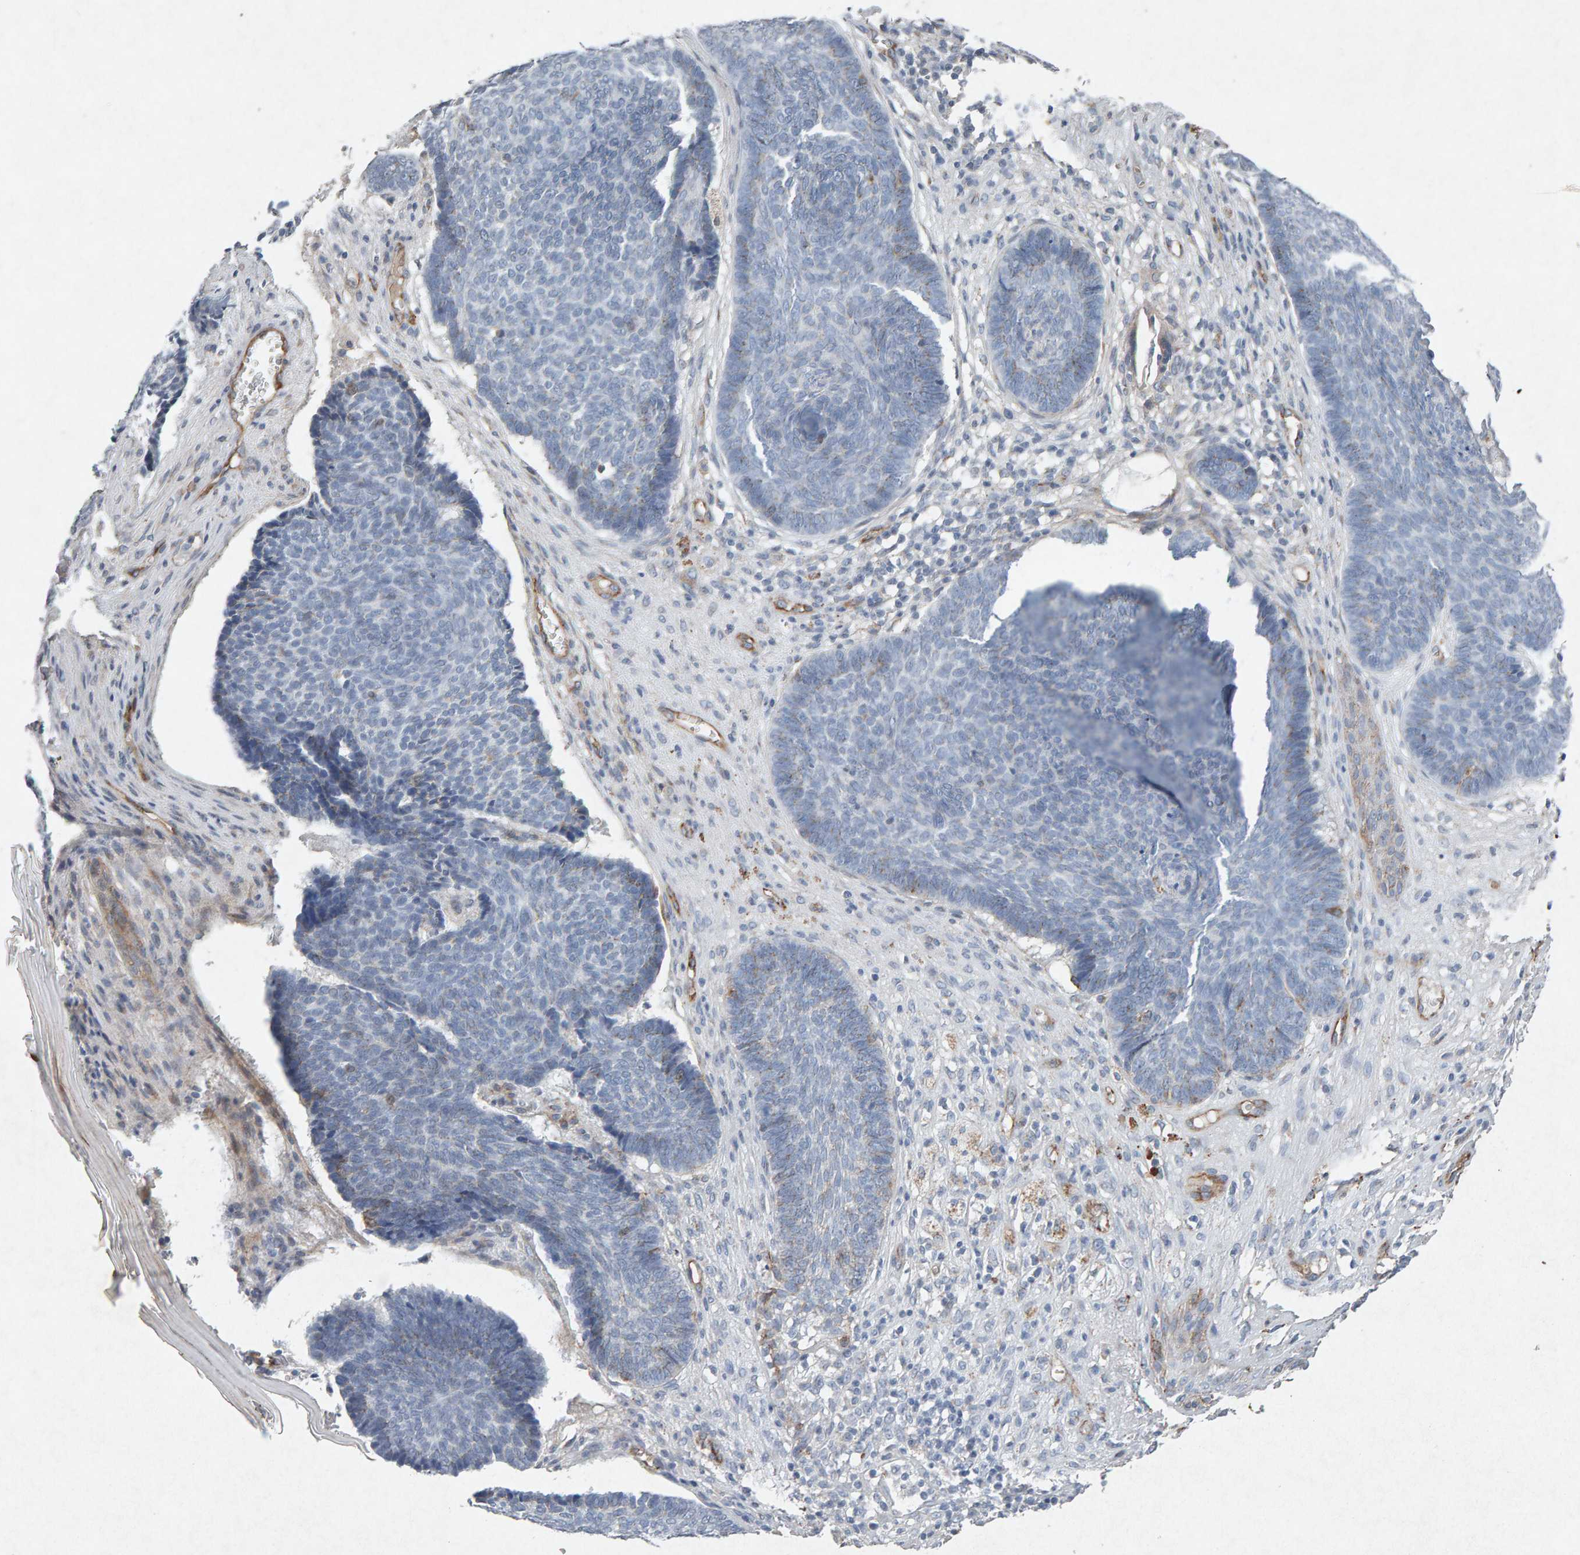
{"staining": {"intensity": "negative", "quantity": "none", "location": "none"}, "tissue": "skin cancer", "cell_type": "Tumor cells", "image_type": "cancer", "snomed": [{"axis": "morphology", "description": "Basal cell carcinoma"}, {"axis": "topography", "description": "Skin"}], "caption": "IHC micrograph of neoplastic tissue: human basal cell carcinoma (skin) stained with DAB (3,3'-diaminobenzidine) reveals no significant protein positivity in tumor cells.", "gene": "PTPRM", "patient": {"sex": "male", "age": 84}}